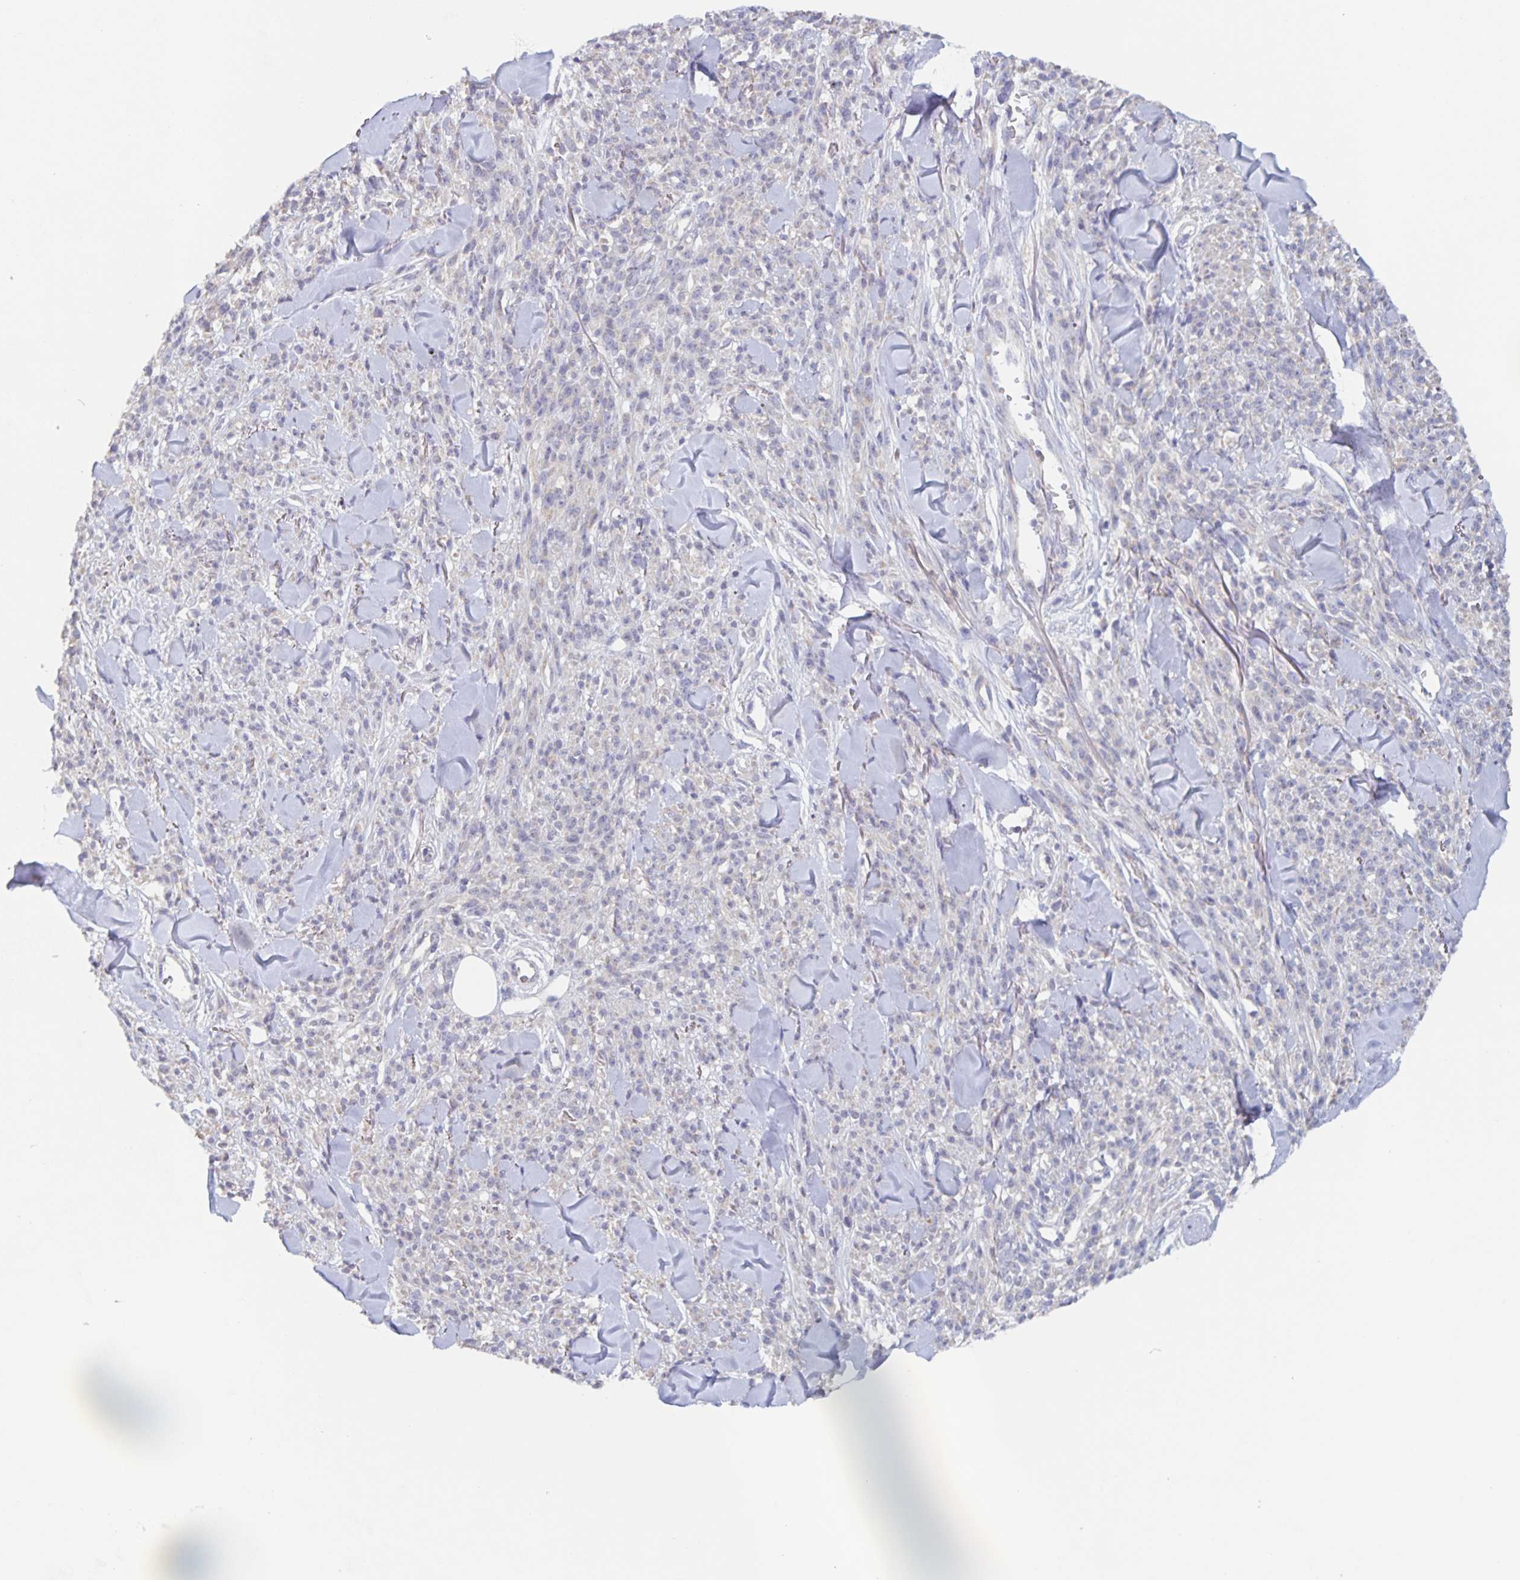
{"staining": {"intensity": "negative", "quantity": "none", "location": "none"}, "tissue": "melanoma", "cell_type": "Tumor cells", "image_type": "cancer", "snomed": [{"axis": "morphology", "description": "Malignant melanoma, NOS"}, {"axis": "topography", "description": "Skin"}, {"axis": "topography", "description": "Skin of trunk"}], "caption": "Human melanoma stained for a protein using immunohistochemistry displays no expression in tumor cells.", "gene": "CDC42BPG", "patient": {"sex": "male", "age": 74}}